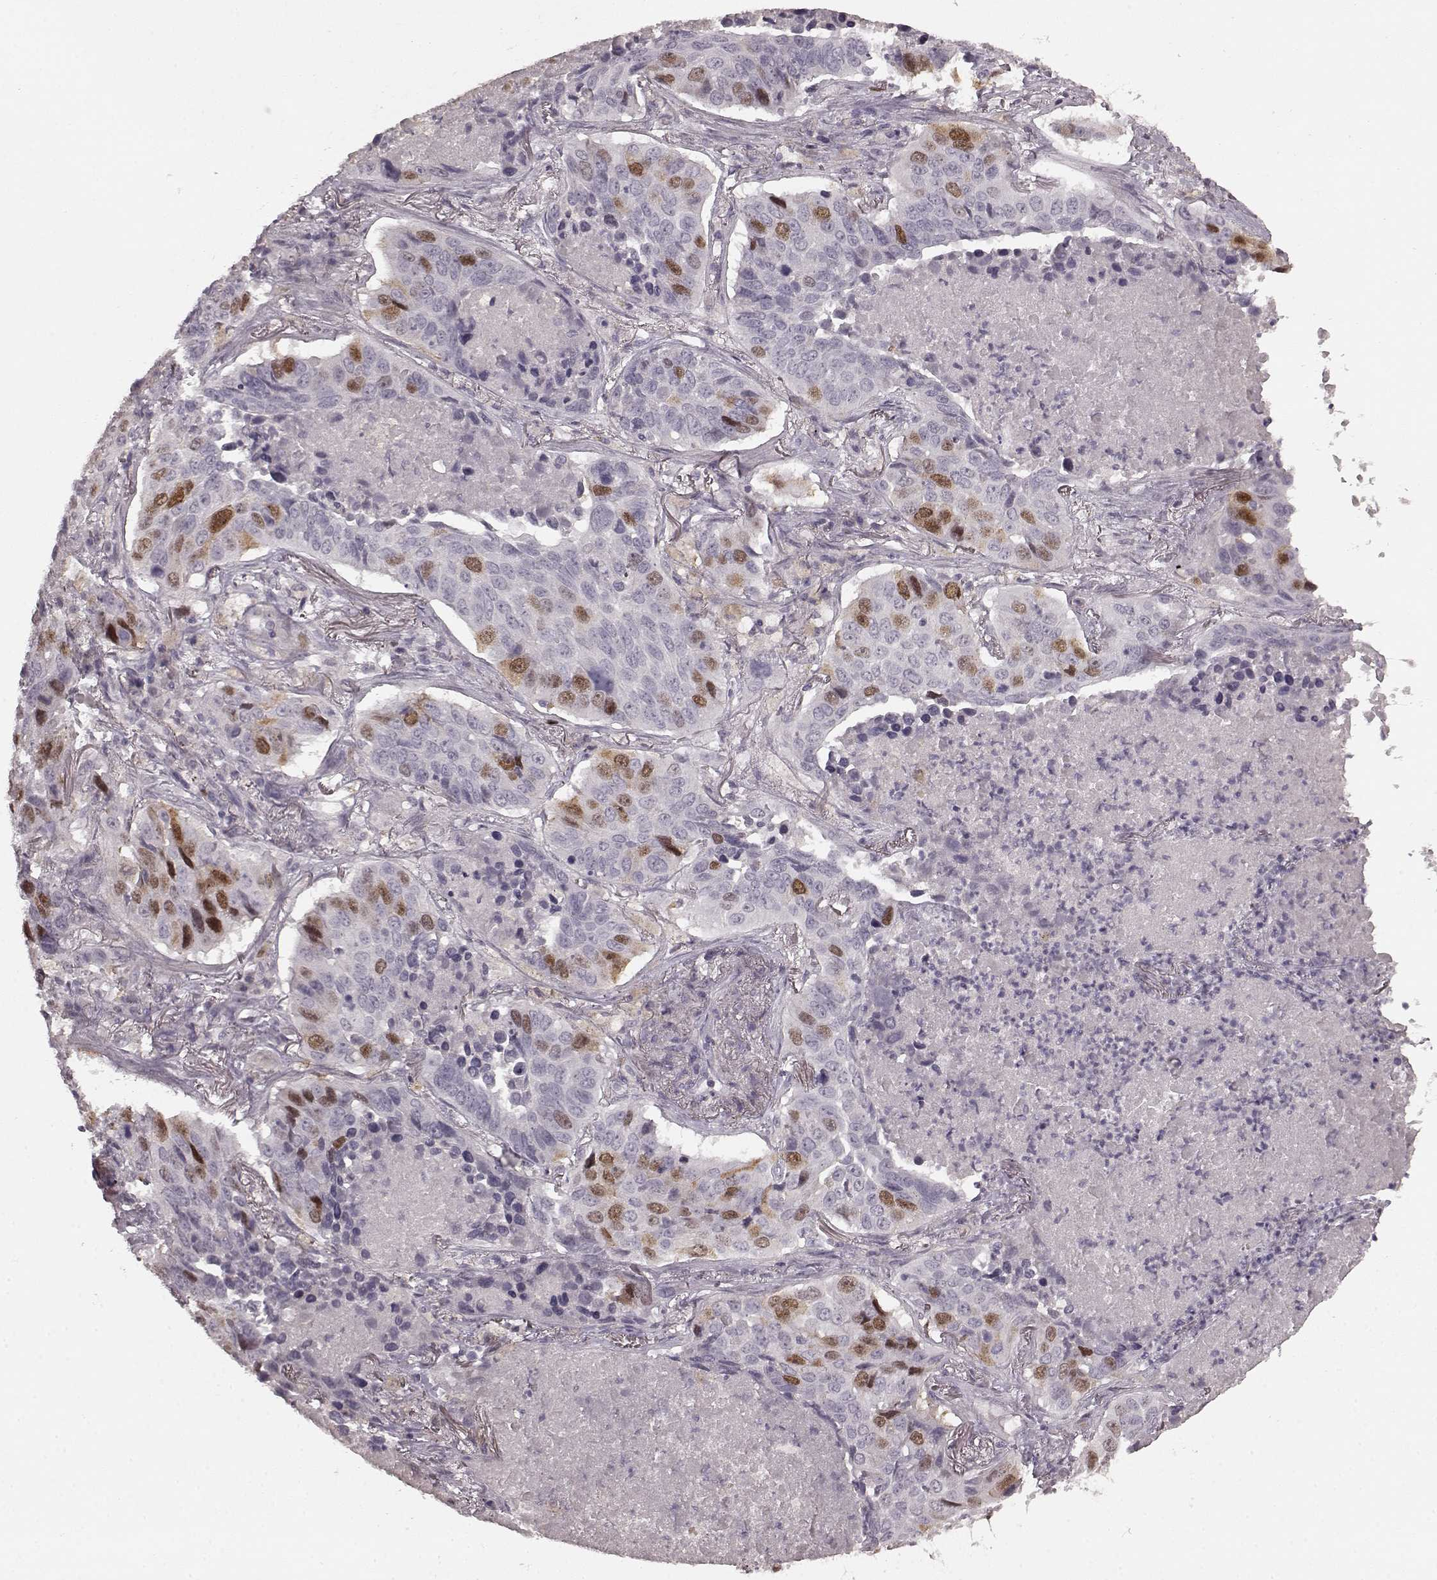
{"staining": {"intensity": "moderate", "quantity": "25%-75%", "location": "nuclear"}, "tissue": "lung cancer", "cell_type": "Tumor cells", "image_type": "cancer", "snomed": [{"axis": "morphology", "description": "Normal tissue, NOS"}, {"axis": "morphology", "description": "Squamous cell carcinoma, NOS"}, {"axis": "topography", "description": "Bronchus"}, {"axis": "topography", "description": "Lung"}], "caption": "A brown stain highlights moderate nuclear staining of a protein in lung squamous cell carcinoma tumor cells. (Brightfield microscopy of DAB IHC at high magnification).", "gene": "CCNA2", "patient": {"sex": "male", "age": 64}}